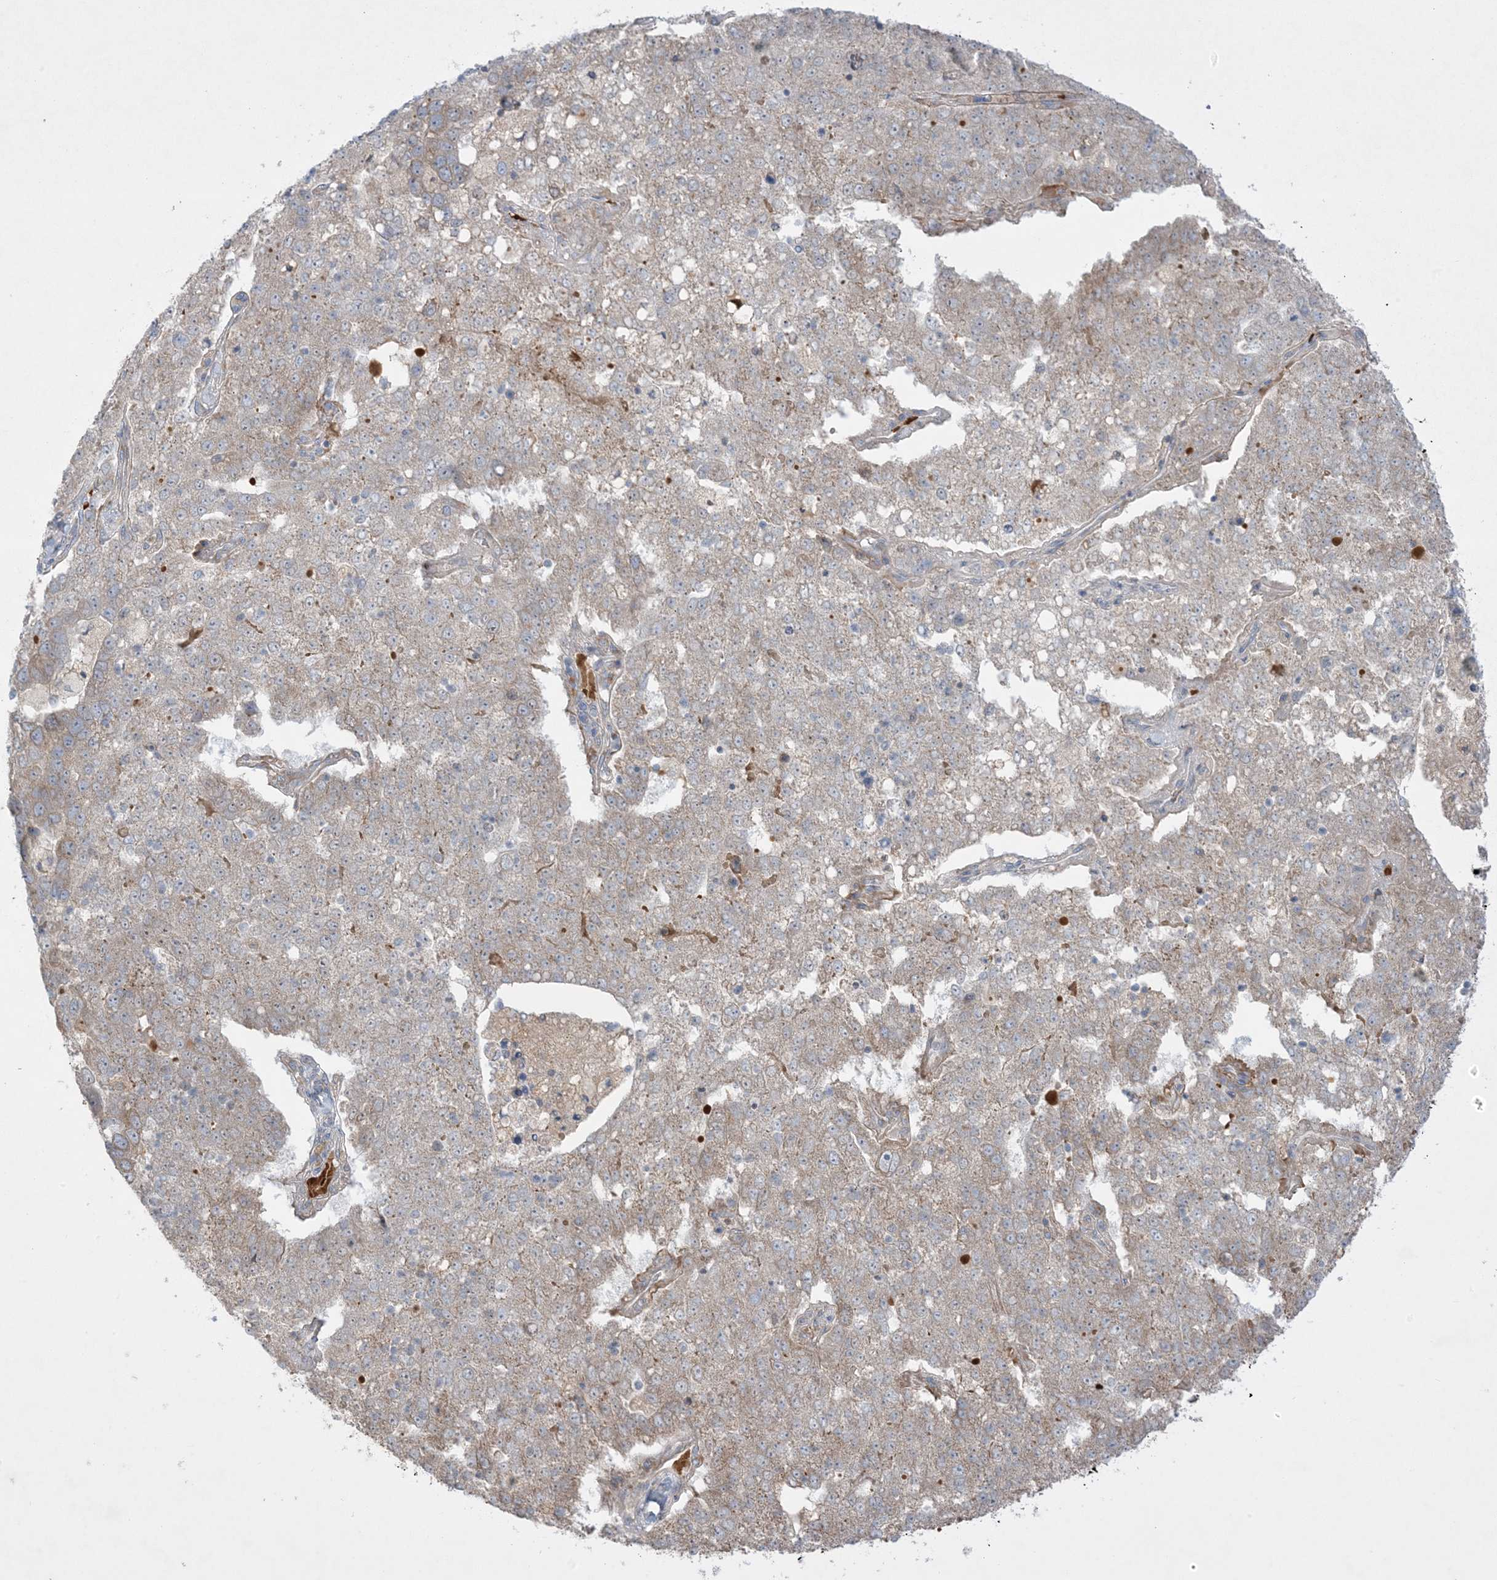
{"staining": {"intensity": "weak", "quantity": "25%-75%", "location": "cytoplasmic/membranous"}, "tissue": "pancreatic cancer", "cell_type": "Tumor cells", "image_type": "cancer", "snomed": [{"axis": "morphology", "description": "Adenocarcinoma, NOS"}, {"axis": "topography", "description": "Pancreas"}], "caption": "IHC staining of pancreatic adenocarcinoma, which reveals low levels of weak cytoplasmic/membranous expression in approximately 25%-75% of tumor cells indicating weak cytoplasmic/membranous protein staining. The staining was performed using DAB (3,3'-diaminobenzidine) (brown) for protein detection and nuclei were counterstained in hematoxylin (blue).", "gene": "MMGT1", "patient": {"sex": "female", "age": 61}}